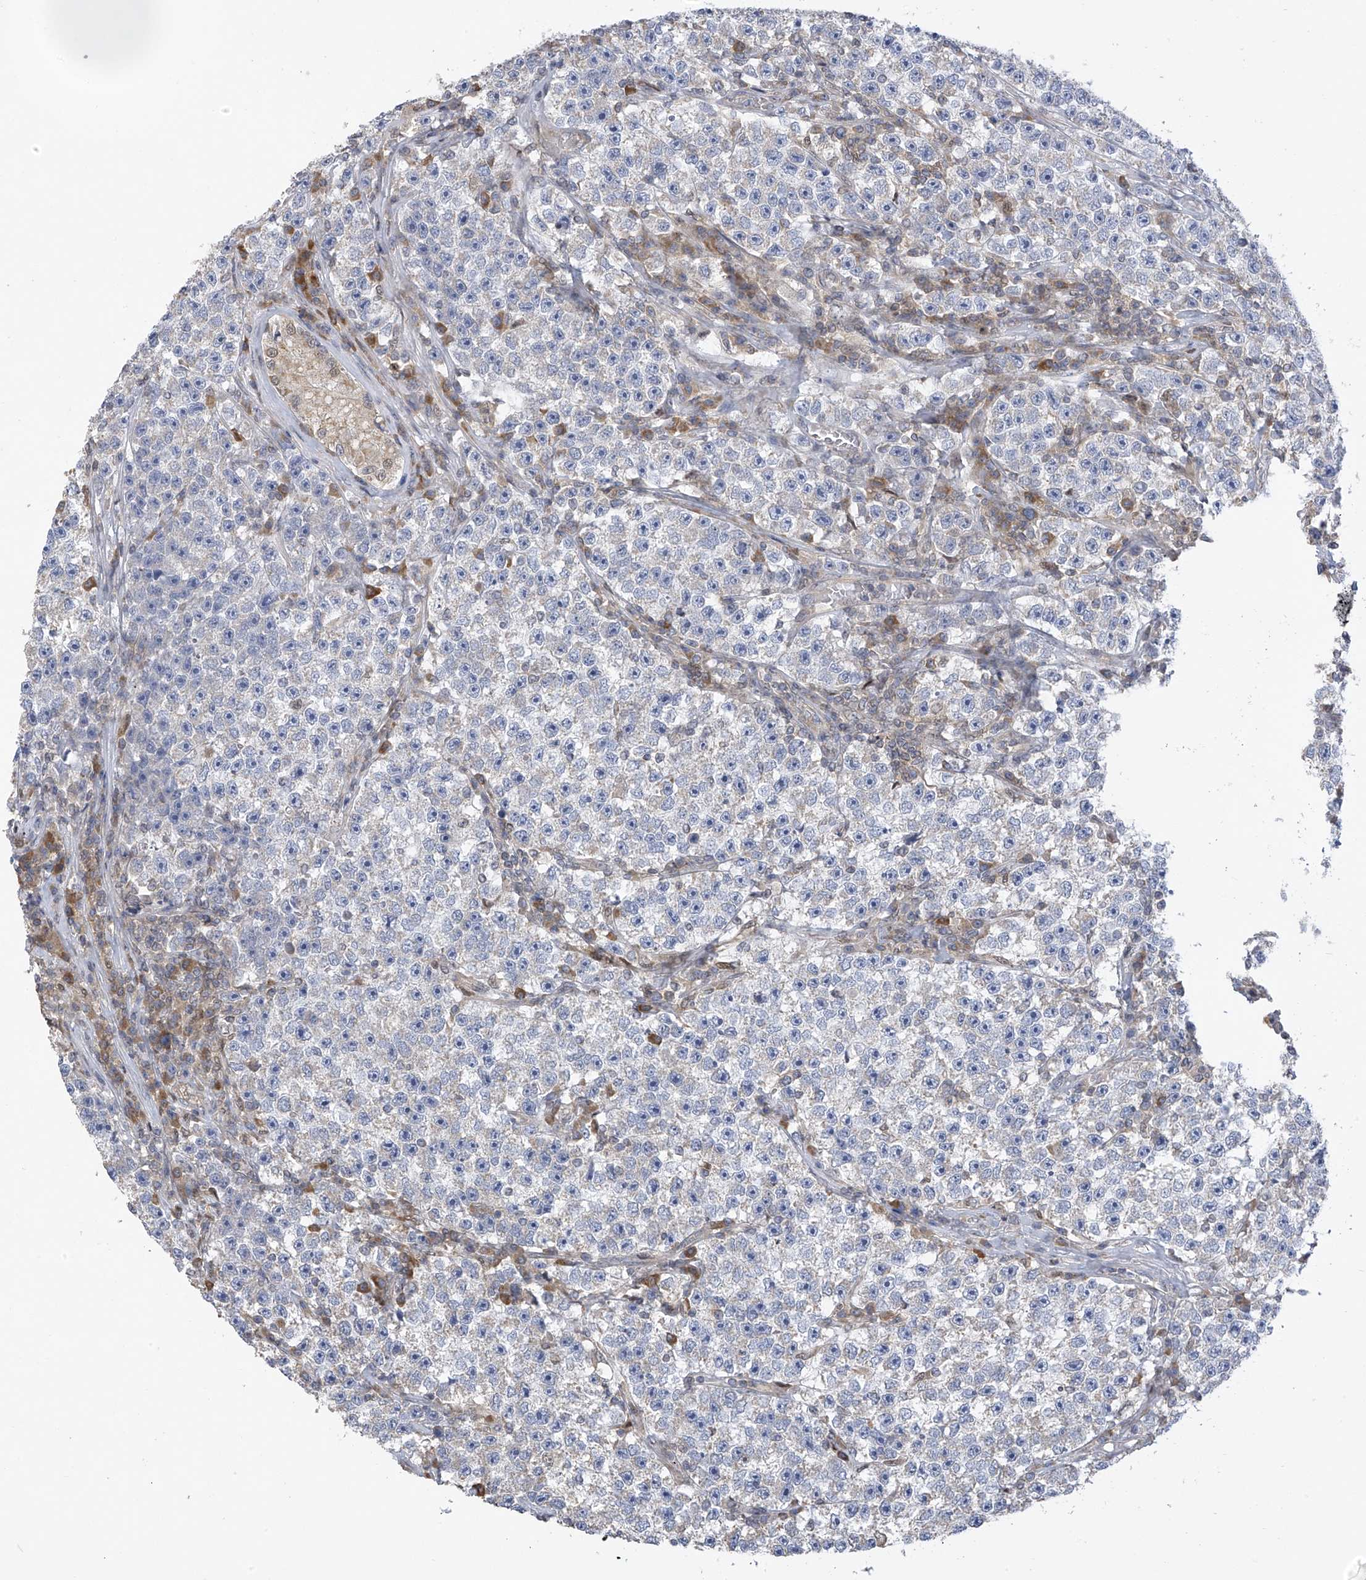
{"staining": {"intensity": "negative", "quantity": "none", "location": "none"}, "tissue": "testis cancer", "cell_type": "Tumor cells", "image_type": "cancer", "snomed": [{"axis": "morphology", "description": "Seminoma, NOS"}, {"axis": "topography", "description": "Testis"}], "caption": "This is a image of immunohistochemistry (IHC) staining of testis seminoma, which shows no expression in tumor cells.", "gene": "SLCO4A1", "patient": {"sex": "male", "age": 22}}